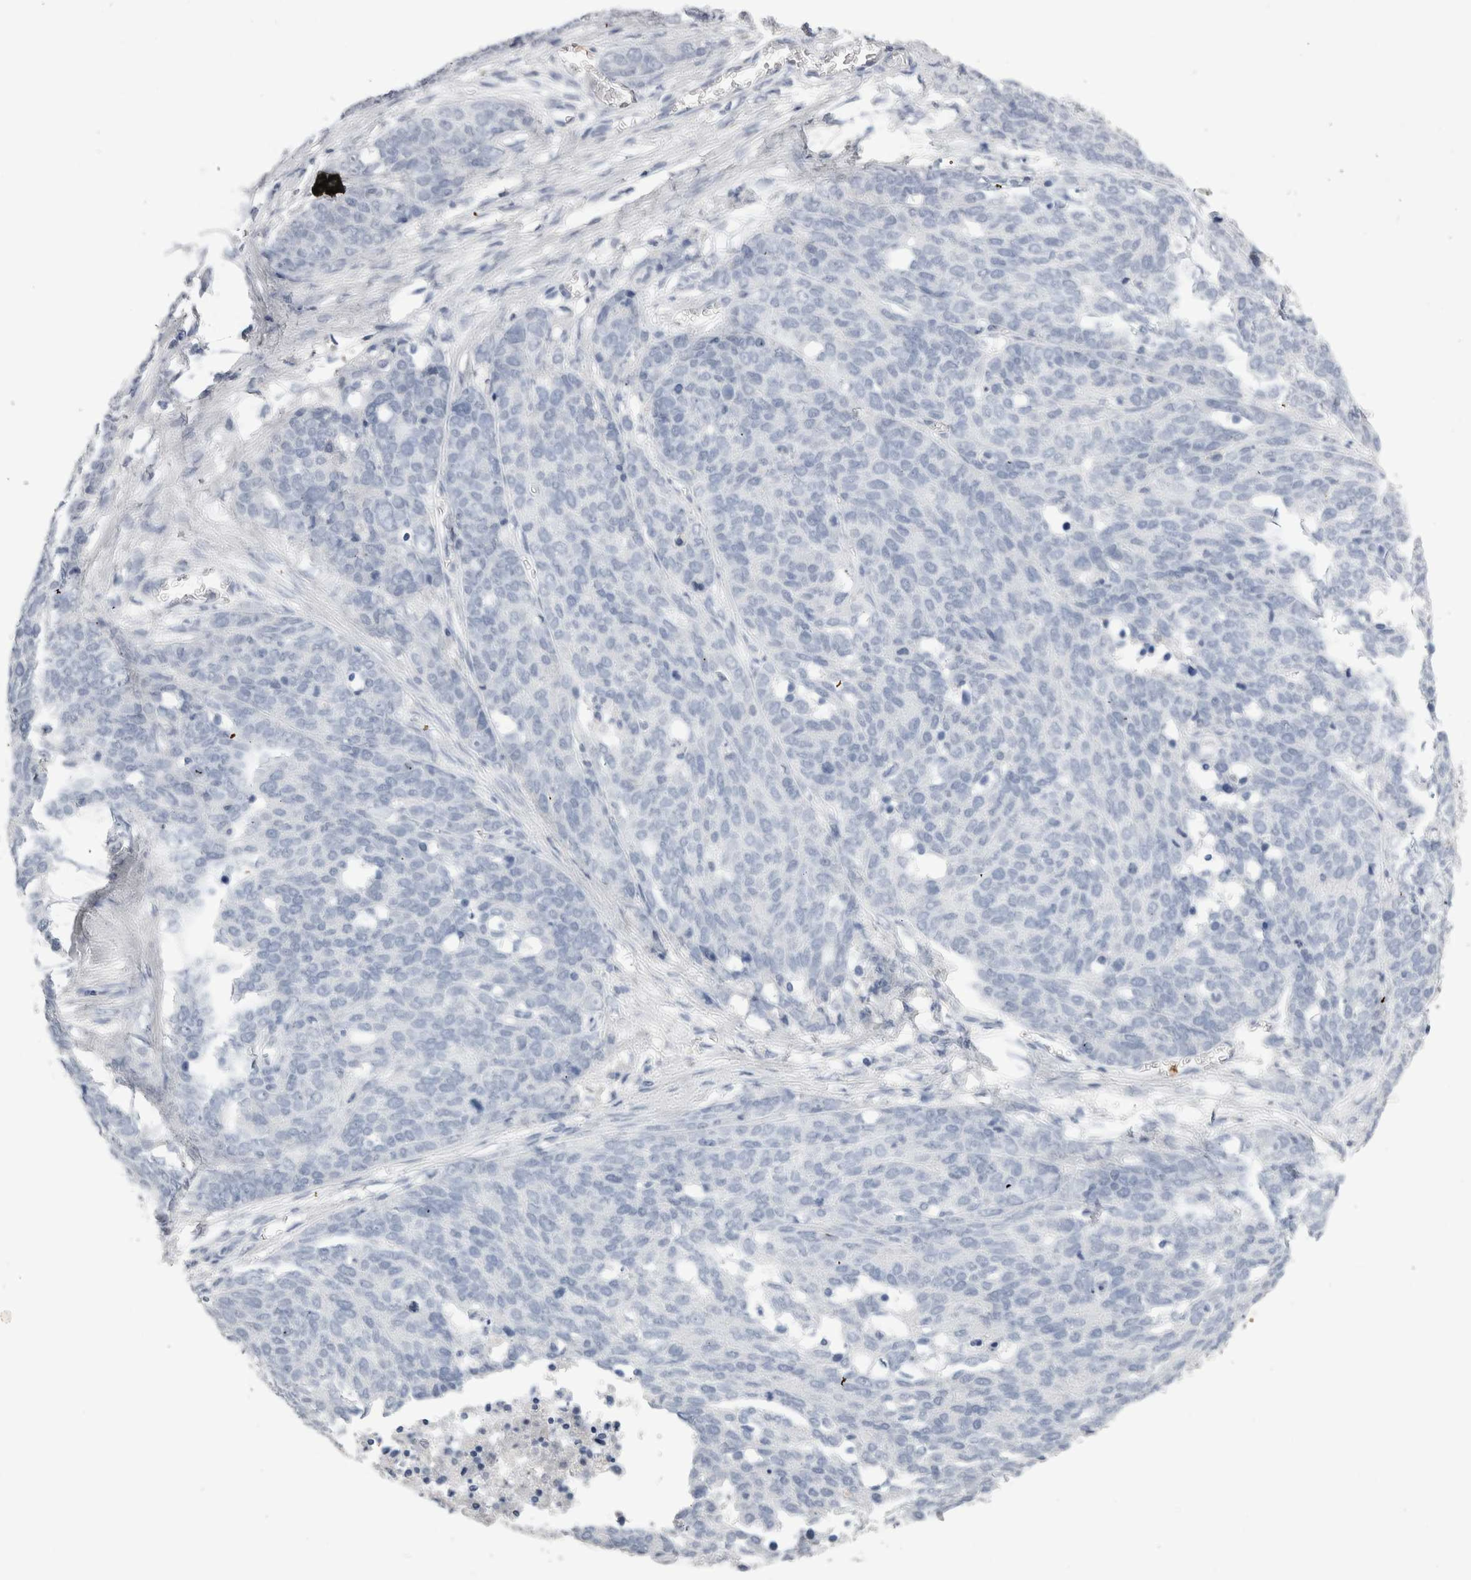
{"staining": {"intensity": "negative", "quantity": "none", "location": "none"}, "tissue": "ovarian cancer", "cell_type": "Tumor cells", "image_type": "cancer", "snomed": [{"axis": "morphology", "description": "Cystadenocarcinoma, serous, NOS"}, {"axis": "topography", "description": "Ovary"}], "caption": "Immunohistochemistry (IHC) of ovarian serous cystadenocarcinoma demonstrates no expression in tumor cells.", "gene": "S100A12", "patient": {"sex": "female", "age": 44}}